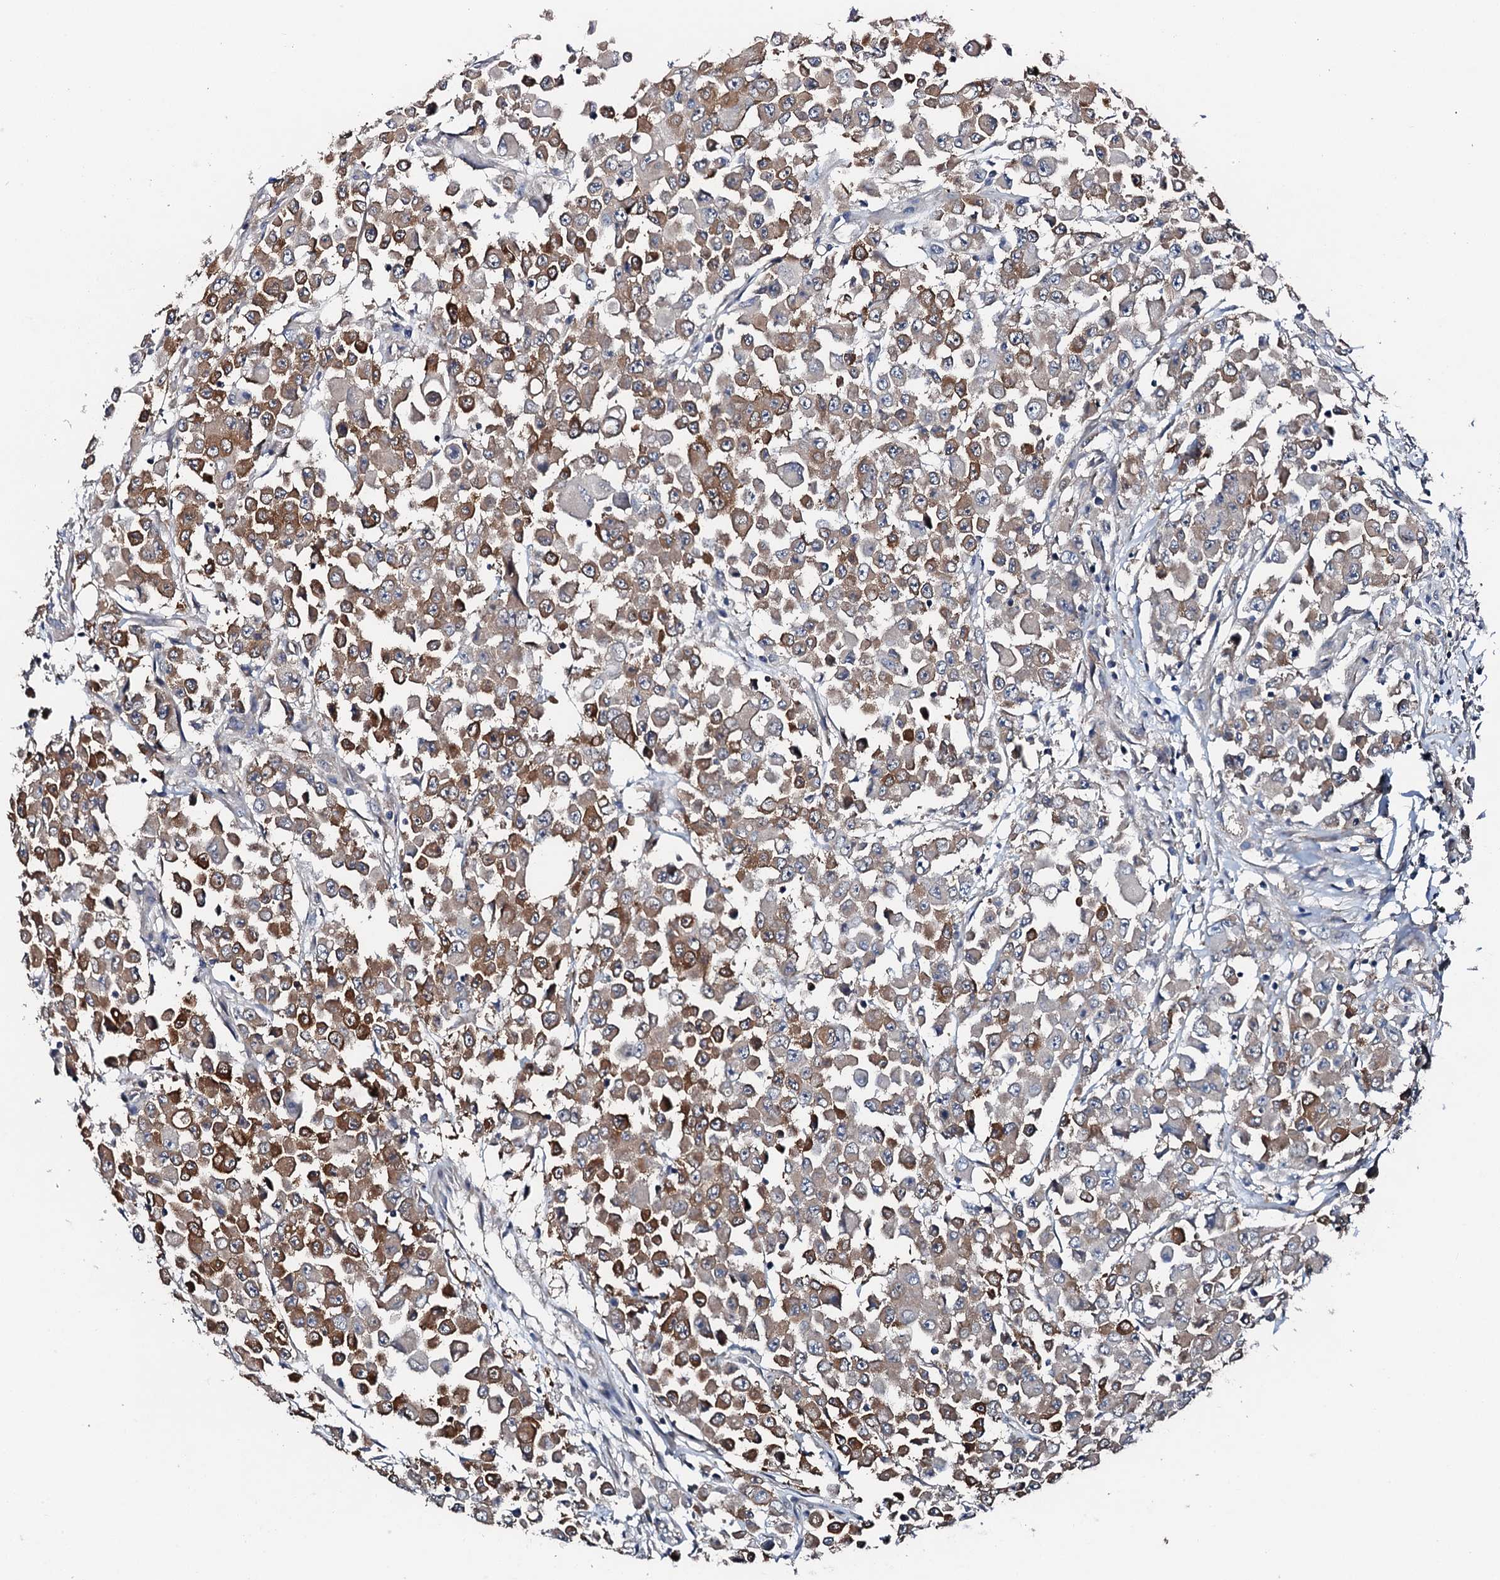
{"staining": {"intensity": "moderate", "quantity": ">75%", "location": "cytoplasmic/membranous"}, "tissue": "colorectal cancer", "cell_type": "Tumor cells", "image_type": "cancer", "snomed": [{"axis": "morphology", "description": "Adenocarcinoma, NOS"}, {"axis": "topography", "description": "Colon"}], "caption": "Immunohistochemistry (IHC) micrograph of colorectal cancer (adenocarcinoma) stained for a protein (brown), which demonstrates medium levels of moderate cytoplasmic/membranous staining in approximately >75% of tumor cells.", "gene": "GFOD2", "patient": {"sex": "male", "age": 51}}